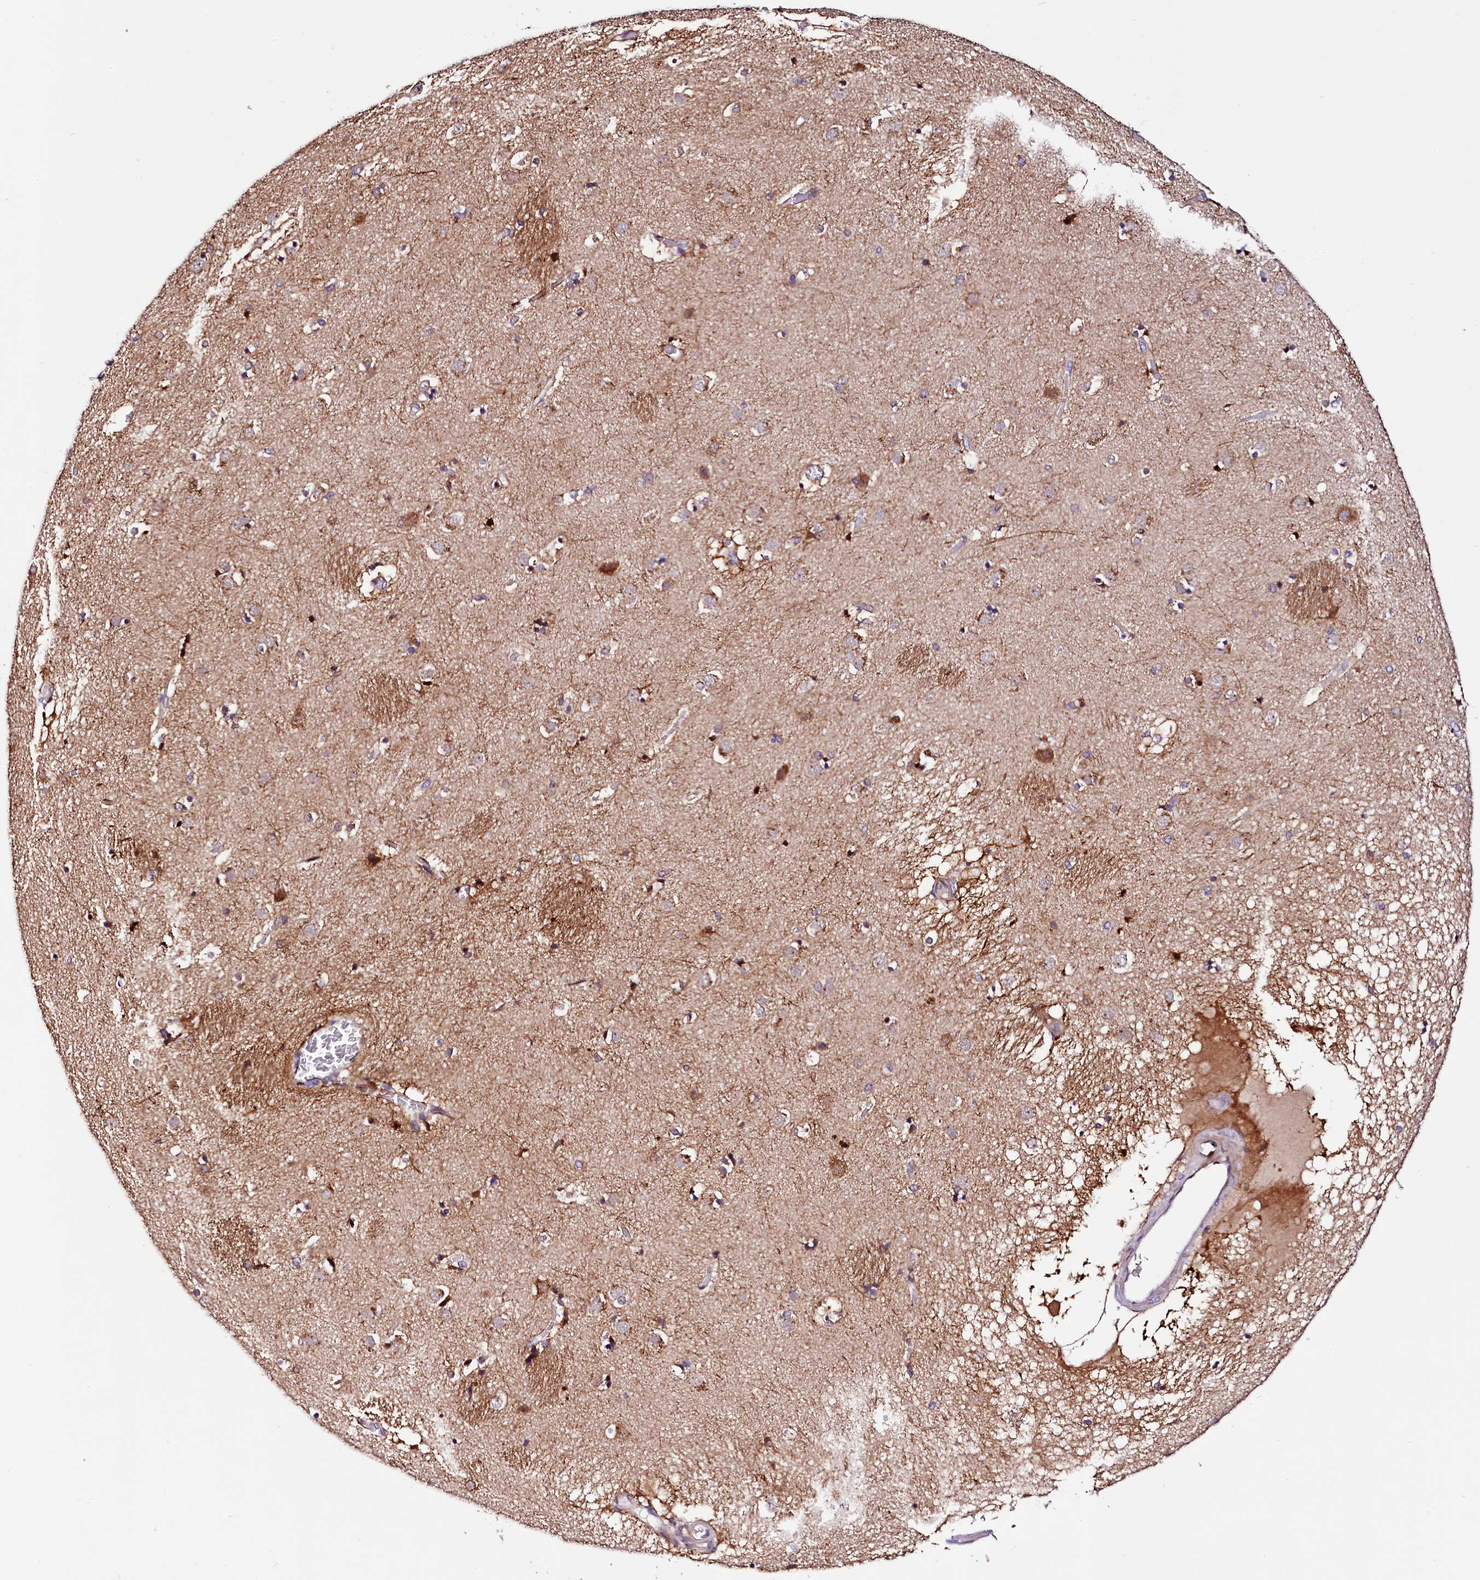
{"staining": {"intensity": "strong", "quantity": "<25%", "location": "cytoplasmic/membranous,nuclear"}, "tissue": "caudate", "cell_type": "Glial cells", "image_type": "normal", "snomed": [{"axis": "morphology", "description": "Normal tissue, NOS"}, {"axis": "topography", "description": "Lateral ventricle wall"}], "caption": "This is a histology image of immunohistochemistry (IHC) staining of unremarkable caudate, which shows strong expression in the cytoplasmic/membranous,nuclear of glial cells.", "gene": "TRMT112", "patient": {"sex": "male", "age": 70}}